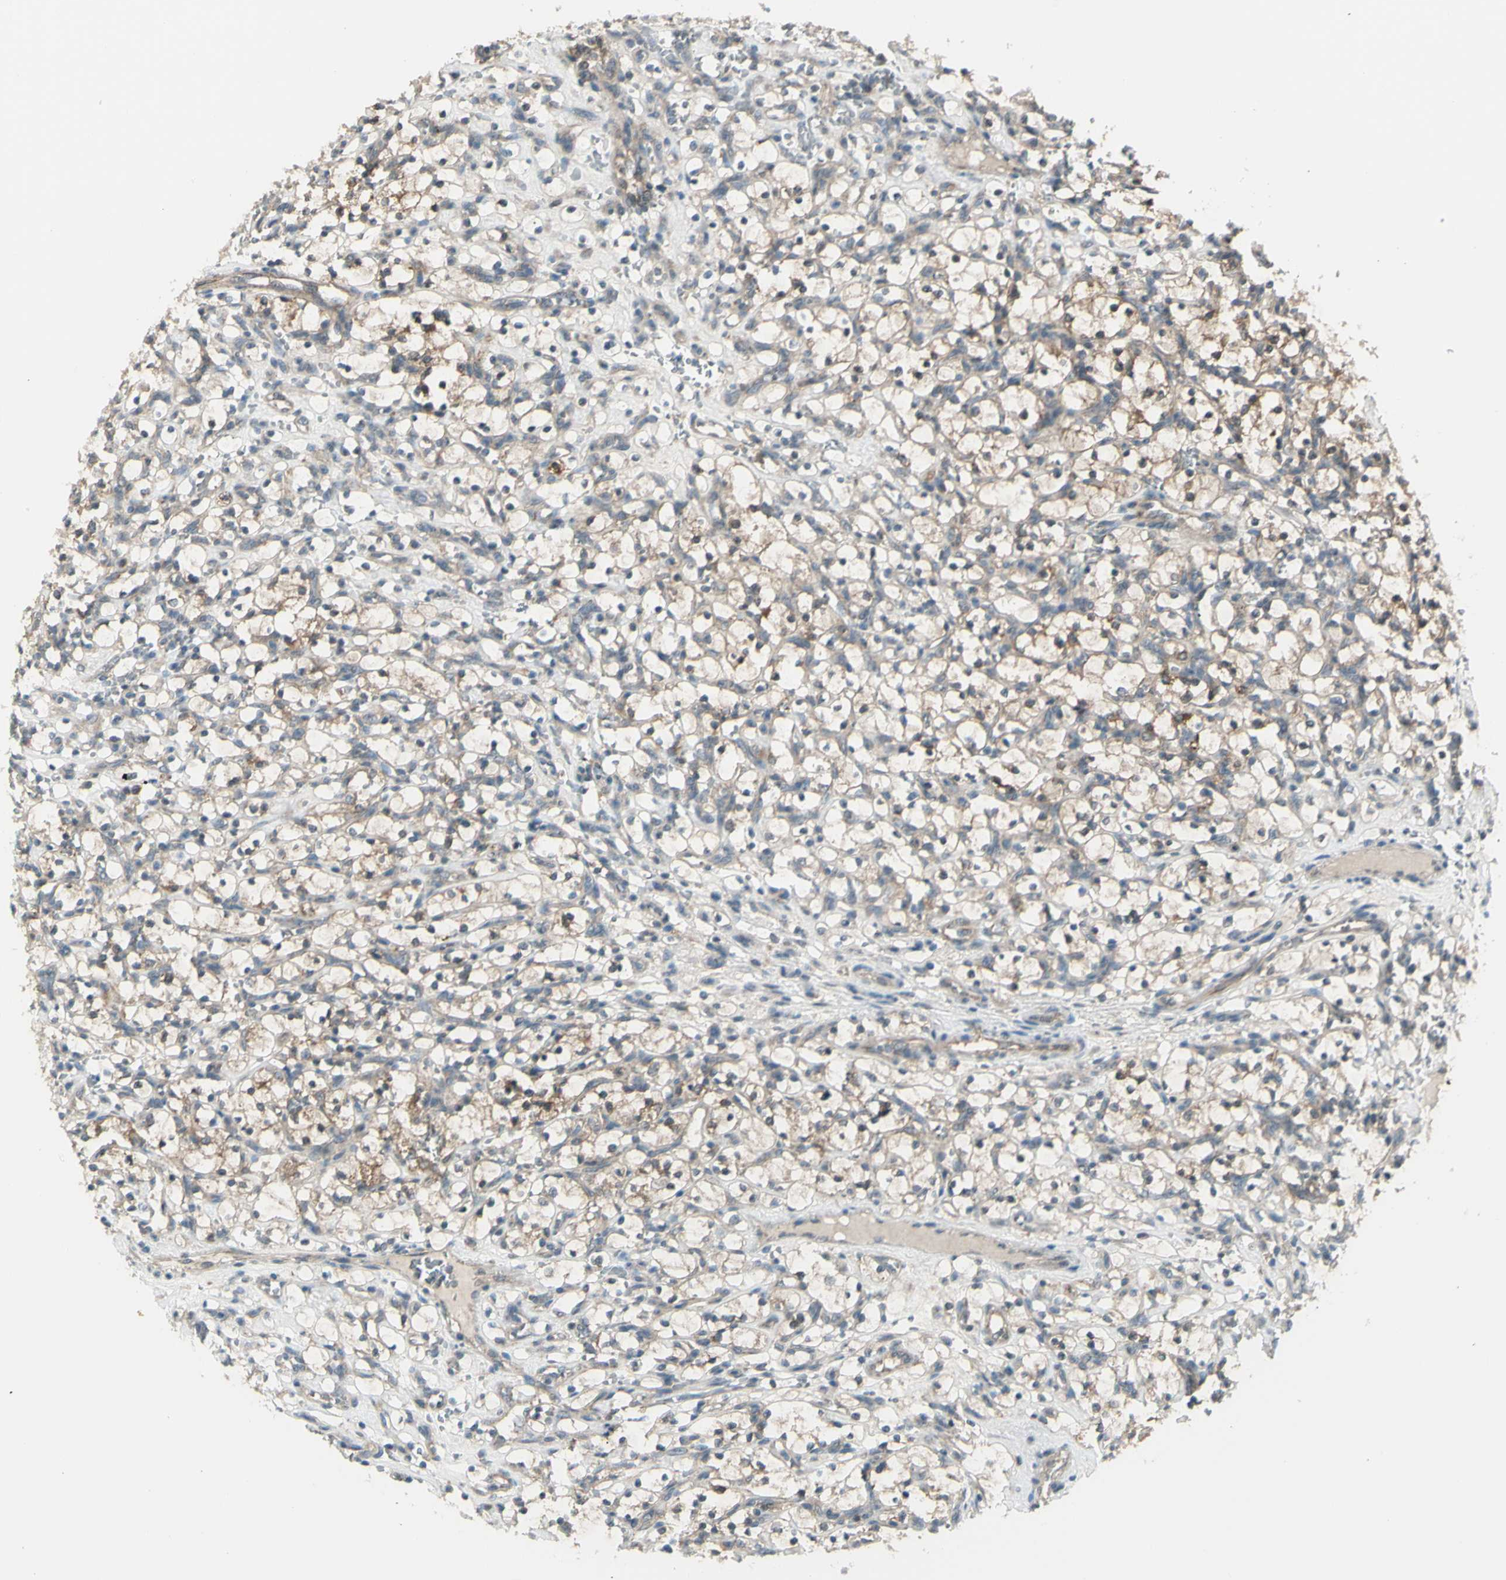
{"staining": {"intensity": "weak", "quantity": "25%-75%", "location": "cytoplasmic/membranous"}, "tissue": "renal cancer", "cell_type": "Tumor cells", "image_type": "cancer", "snomed": [{"axis": "morphology", "description": "Adenocarcinoma, NOS"}, {"axis": "topography", "description": "Kidney"}], "caption": "Immunohistochemistry (IHC) of human adenocarcinoma (renal) demonstrates low levels of weak cytoplasmic/membranous staining in about 25%-75% of tumor cells. The staining is performed using DAB (3,3'-diaminobenzidine) brown chromogen to label protein expression. The nuclei are counter-stained blue using hematoxylin.", "gene": "NAXD", "patient": {"sex": "female", "age": 69}}